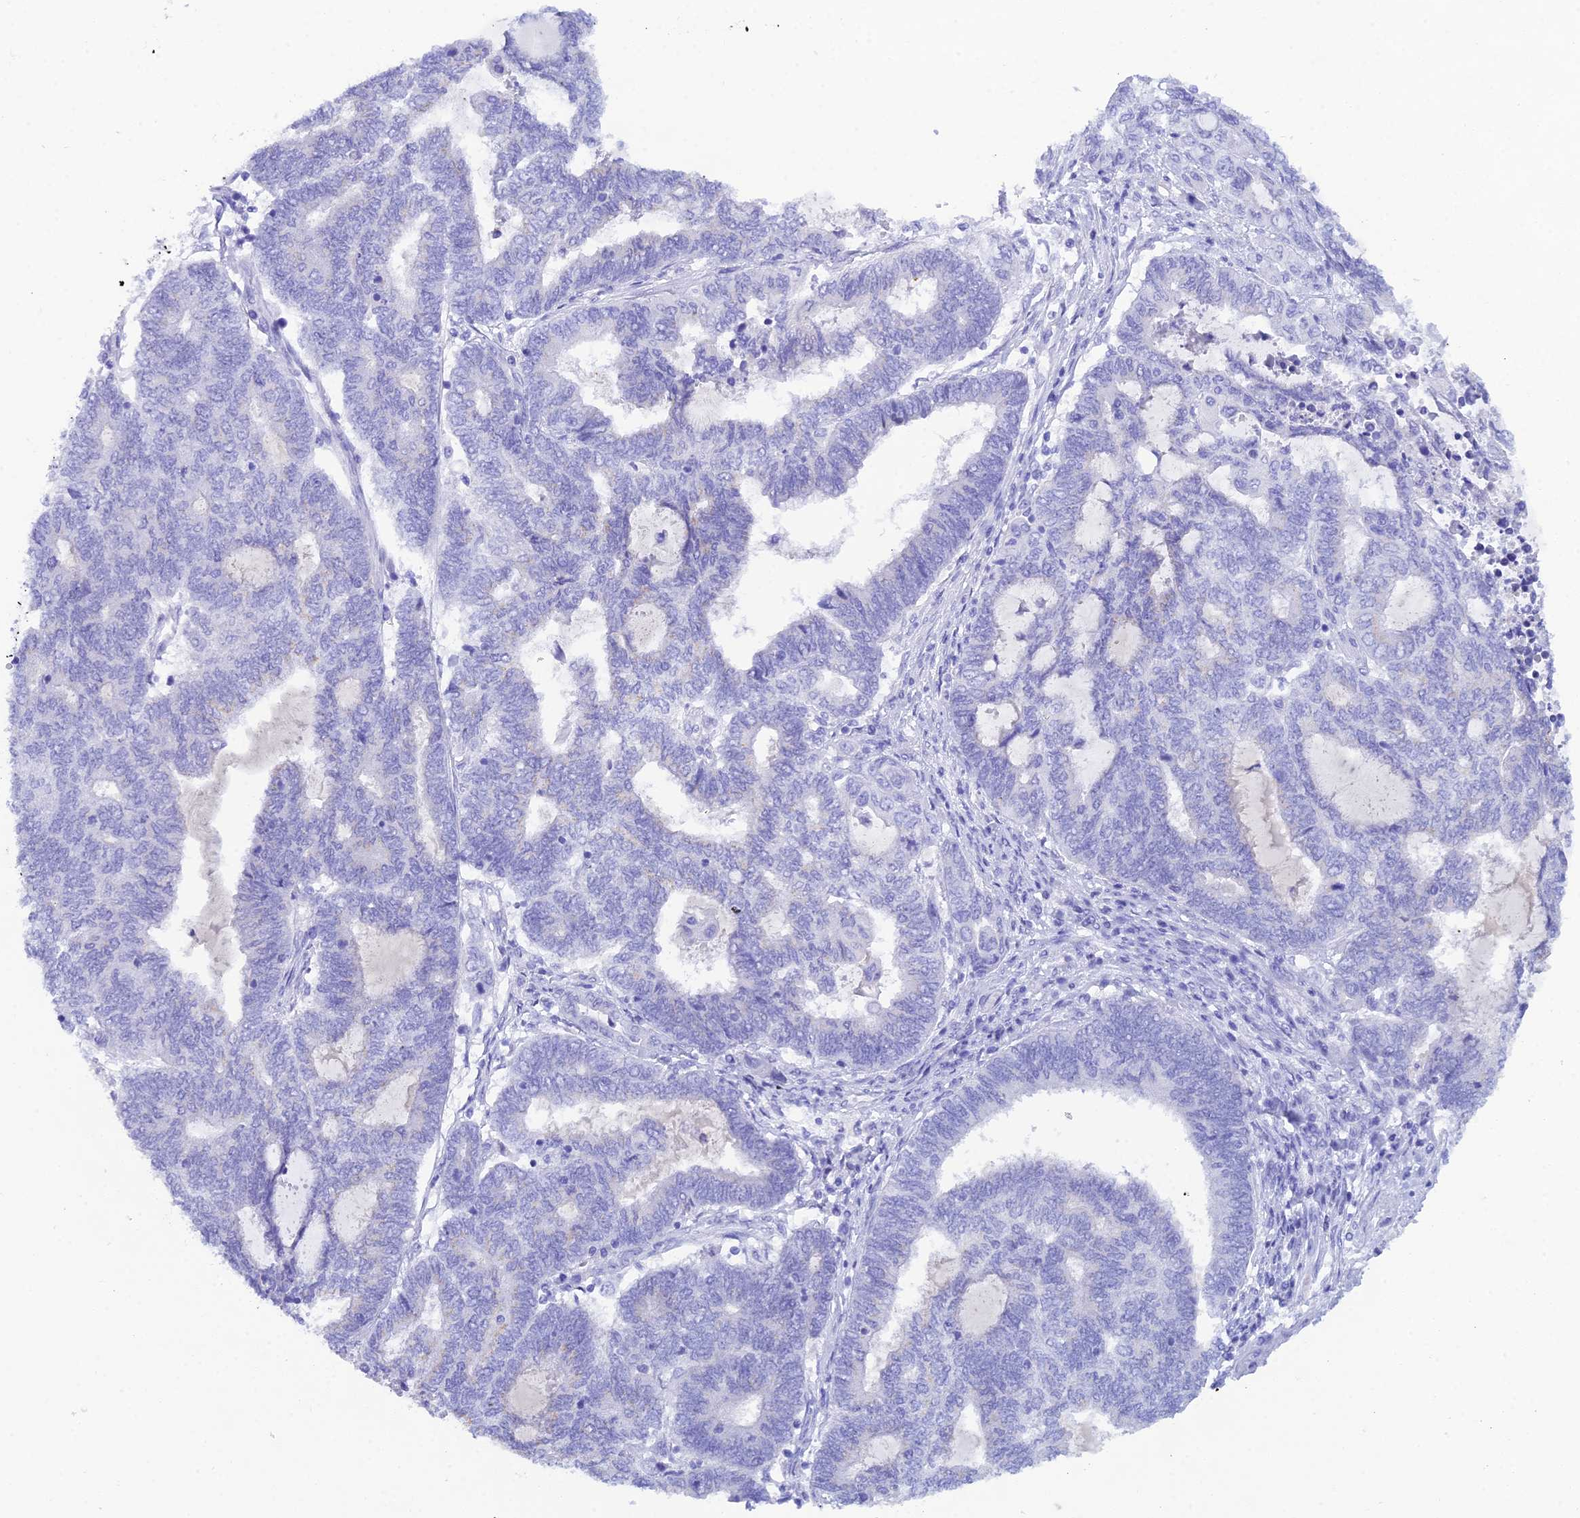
{"staining": {"intensity": "negative", "quantity": "none", "location": "none"}, "tissue": "endometrial cancer", "cell_type": "Tumor cells", "image_type": "cancer", "snomed": [{"axis": "morphology", "description": "Adenocarcinoma, NOS"}, {"axis": "topography", "description": "Uterus"}, {"axis": "topography", "description": "Endometrium"}], "caption": "Micrograph shows no protein positivity in tumor cells of endometrial cancer (adenocarcinoma) tissue. Brightfield microscopy of immunohistochemistry (IHC) stained with DAB (brown) and hematoxylin (blue), captured at high magnification.", "gene": "REG1A", "patient": {"sex": "female", "age": 70}}